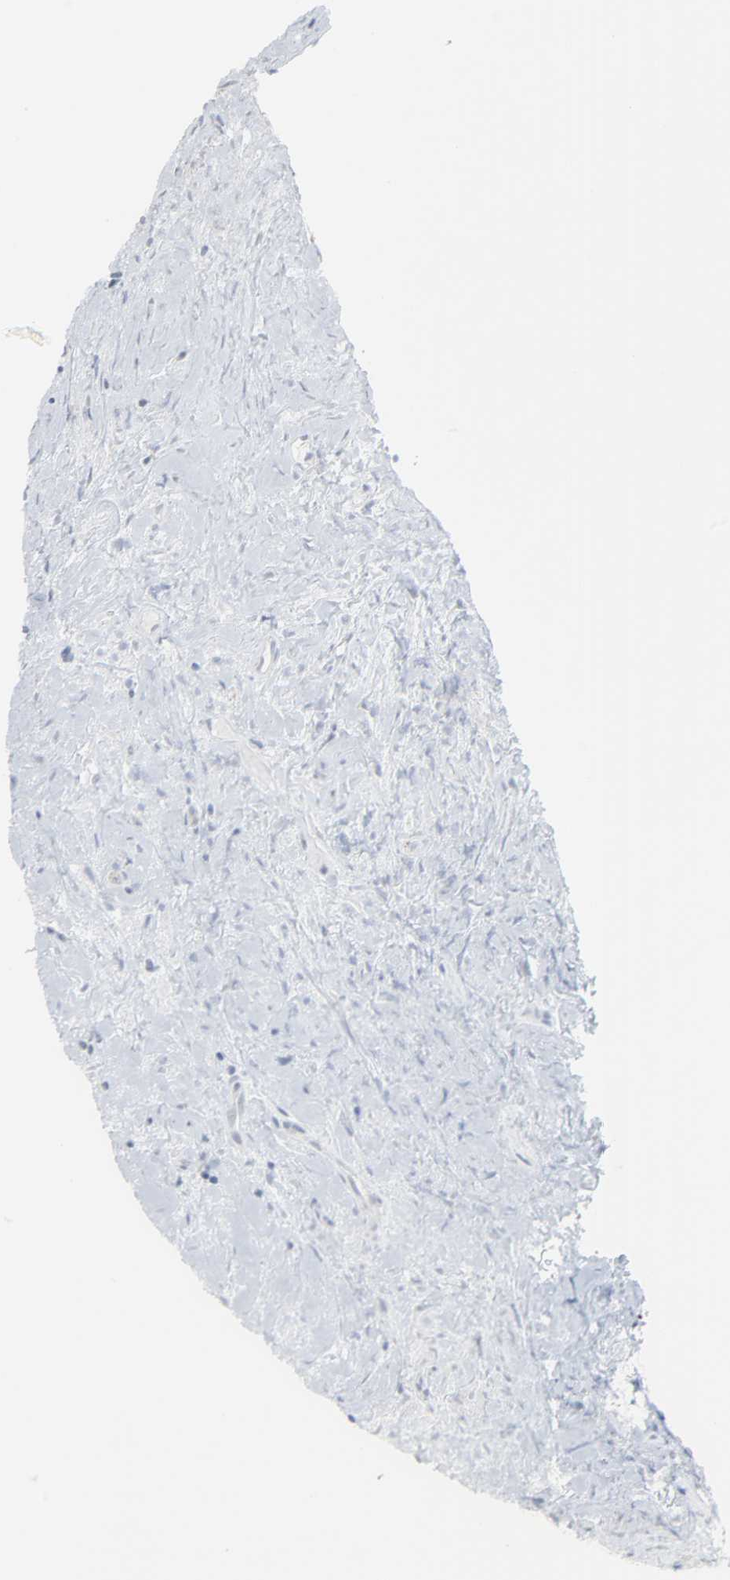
{"staining": {"intensity": "negative", "quantity": "none", "location": "none"}, "tissue": "lymphoma", "cell_type": "Tumor cells", "image_type": "cancer", "snomed": [{"axis": "morphology", "description": "Hodgkin's disease, NOS"}, {"axis": "topography", "description": "Lymph node"}], "caption": "High power microscopy image of an immunohistochemistry histopathology image of Hodgkin's disease, revealing no significant positivity in tumor cells.", "gene": "NEUROD1", "patient": {"sex": "female", "age": 25}}